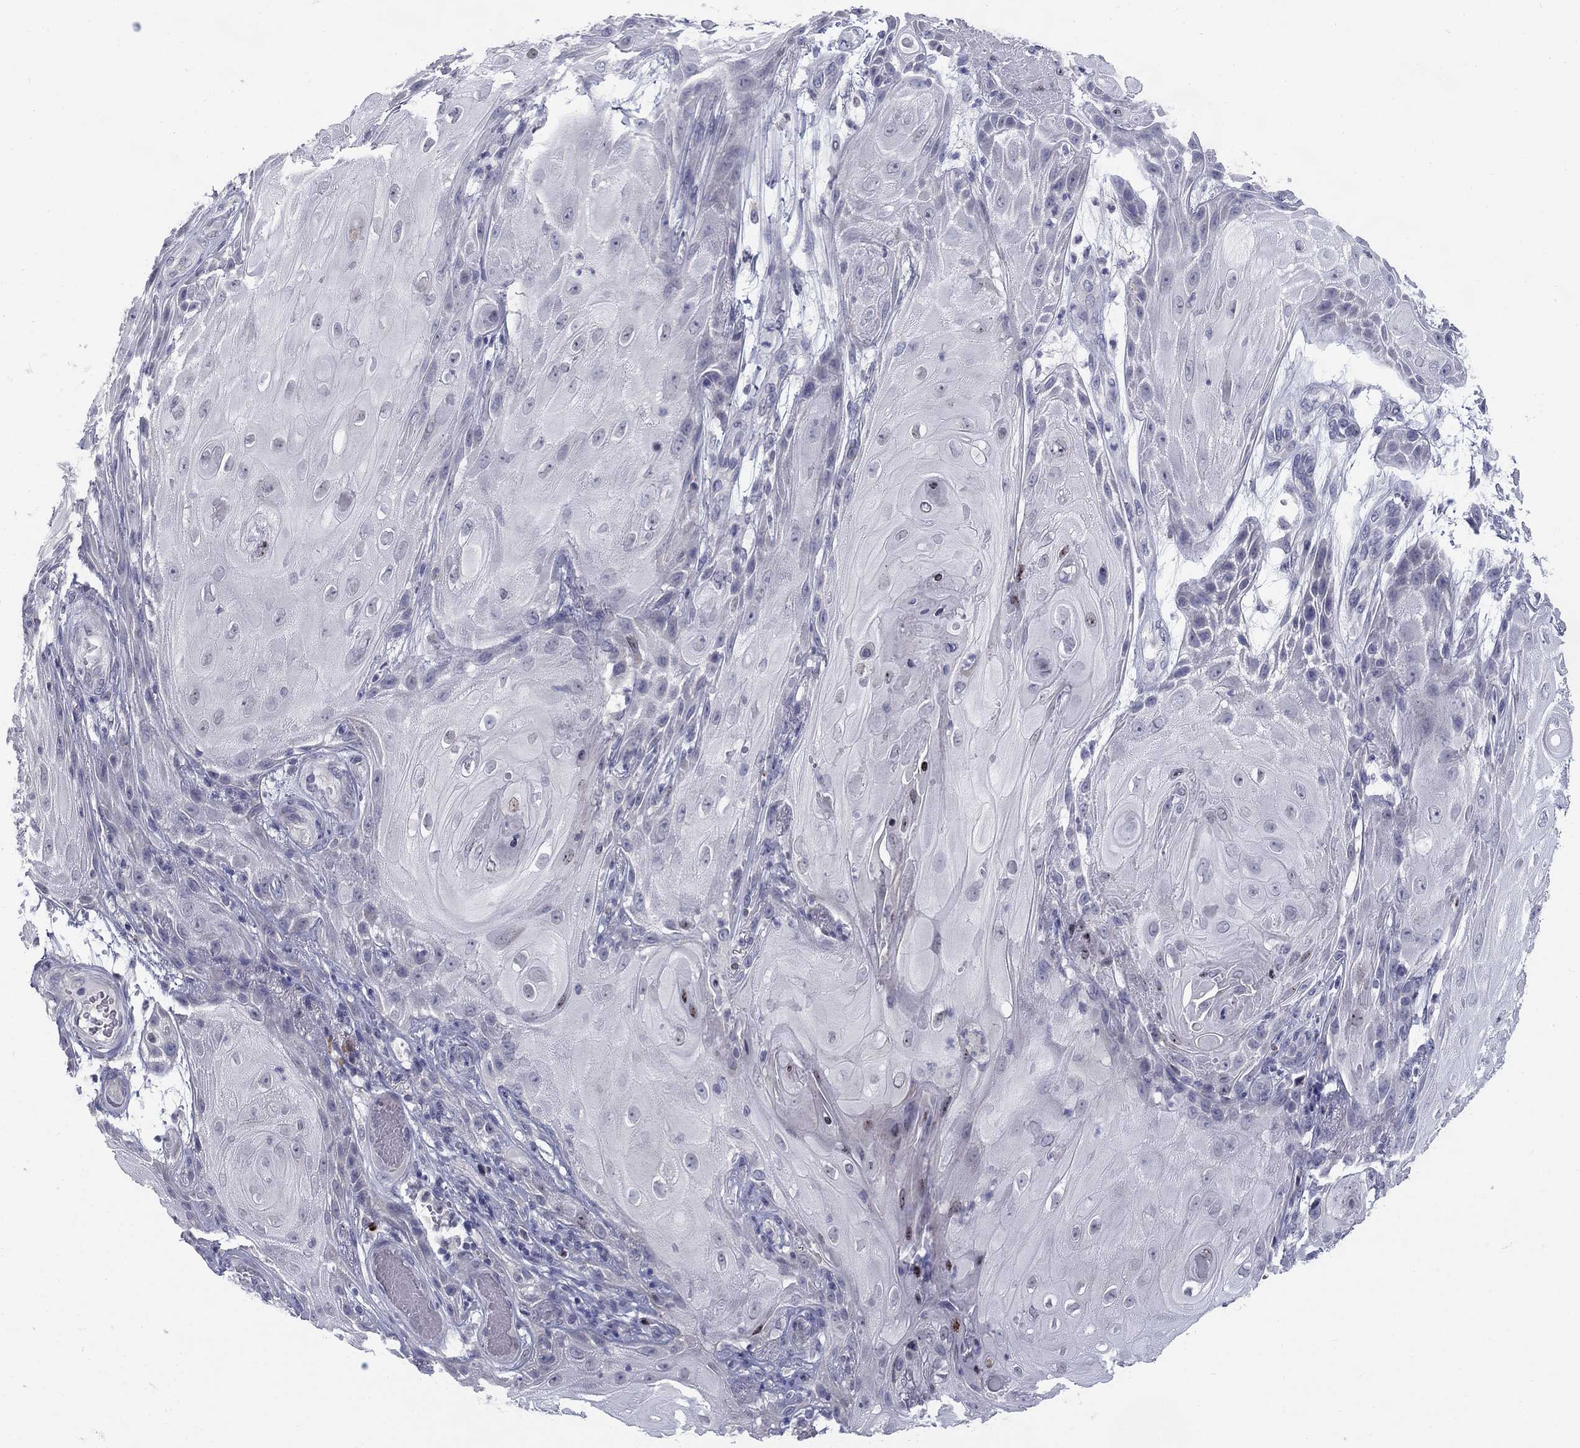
{"staining": {"intensity": "negative", "quantity": "none", "location": "none"}, "tissue": "skin cancer", "cell_type": "Tumor cells", "image_type": "cancer", "snomed": [{"axis": "morphology", "description": "Squamous cell carcinoma, NOS"}, {"axis": "topography", "description": "Skin"}], "caption": "Protein analysis of squamous cell carcinoma (skin) reveals no significant staining in tumor cells. Nuclei are stained in blue.", "gene": "NTRK2", "patient": {"sex": "male", "age": 62}}